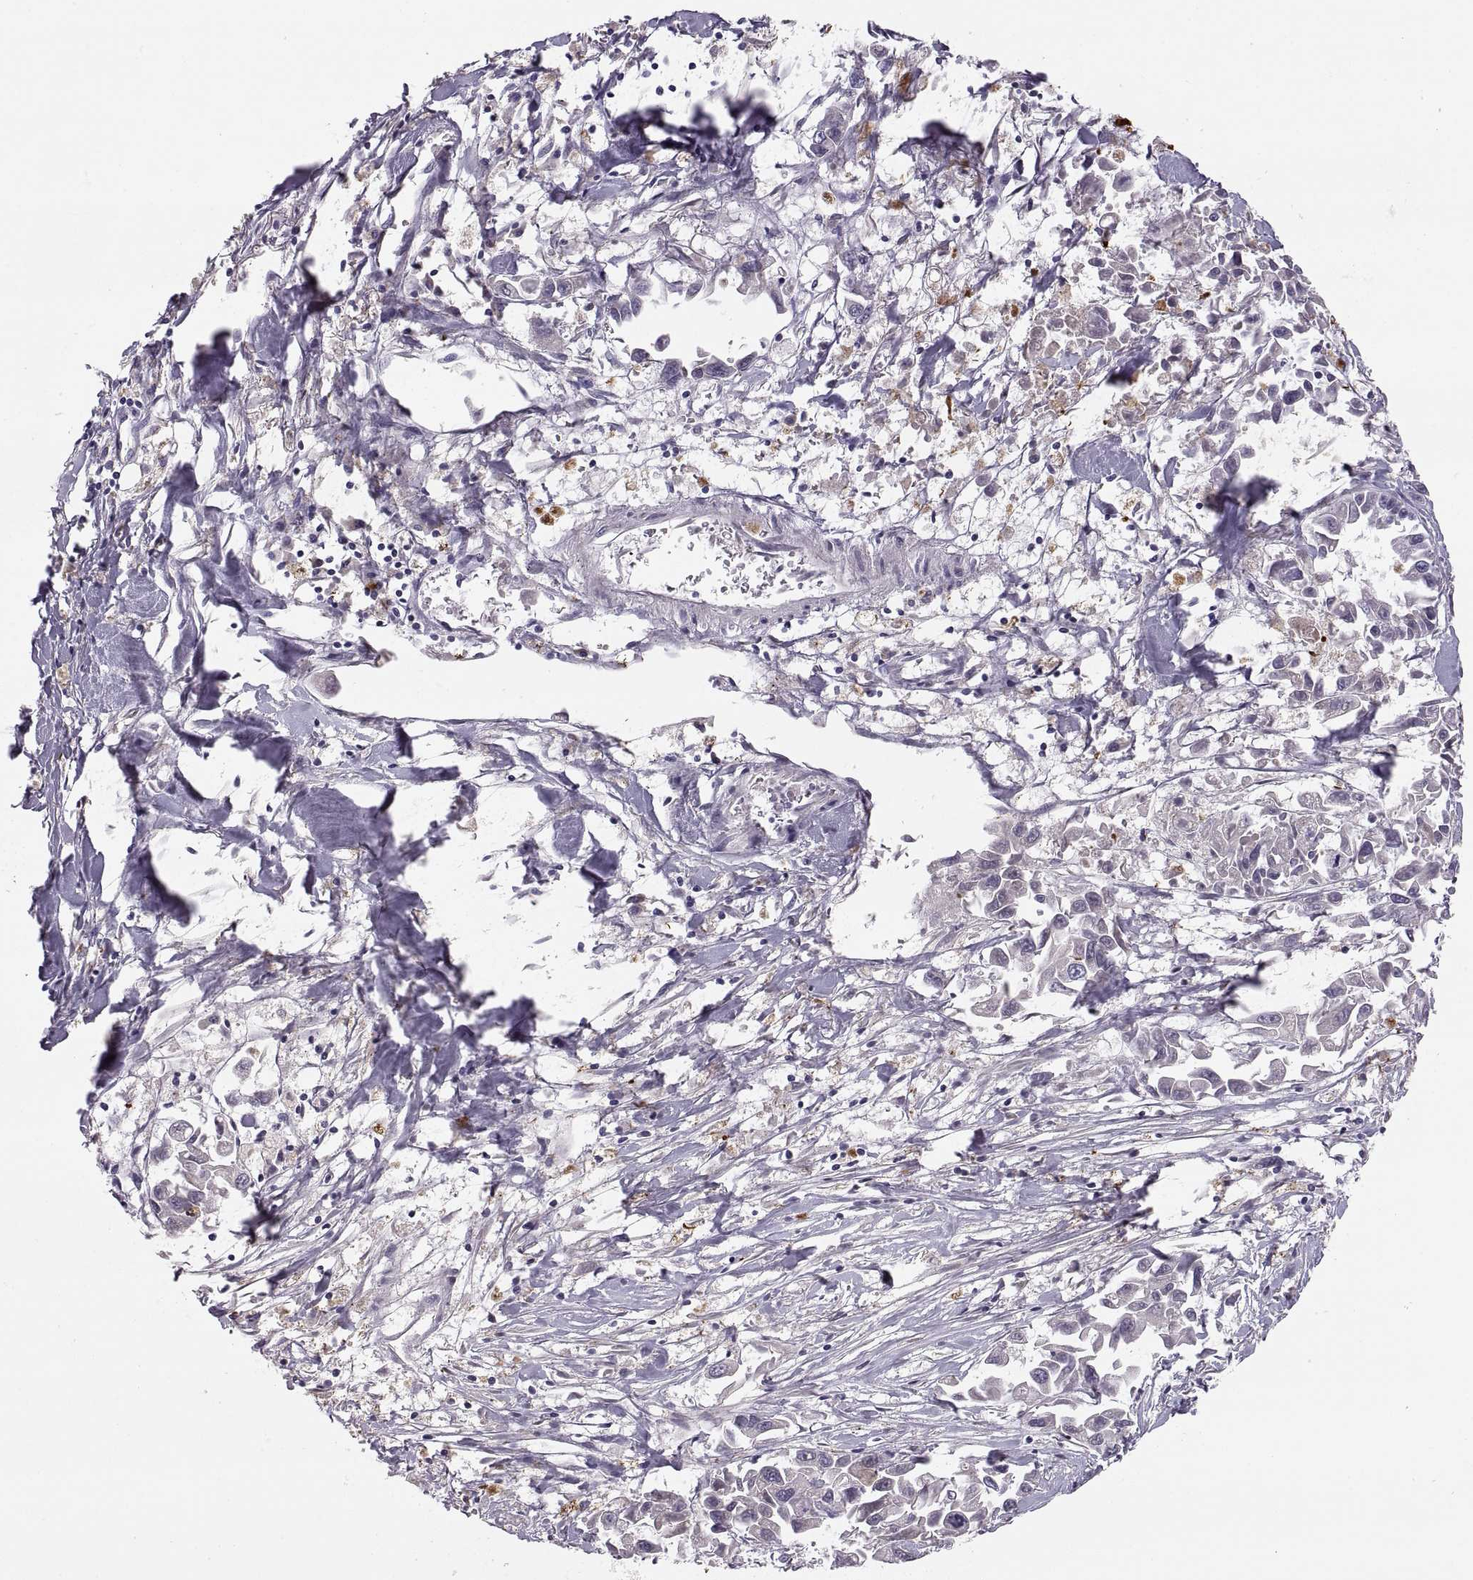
{"staining": {"intensity": "negative", "quantity": "none", "location": "none"}, "tissue": "pancreatic cancer", "cell_type": "Tumor cells", "image_type": "cancer", "snomed": [{"axis": "morphology", "description": "Adenocarcinoma, NOS"}, {"axis": "topography", "description": "Pancreas"}], "caption": "Immunohistochemistry (IHC) of human pancreatic cancer exhibits no staining in tumor cells.", "gene": "ADH6", "patient": {"sex": "female", "age": 83}}